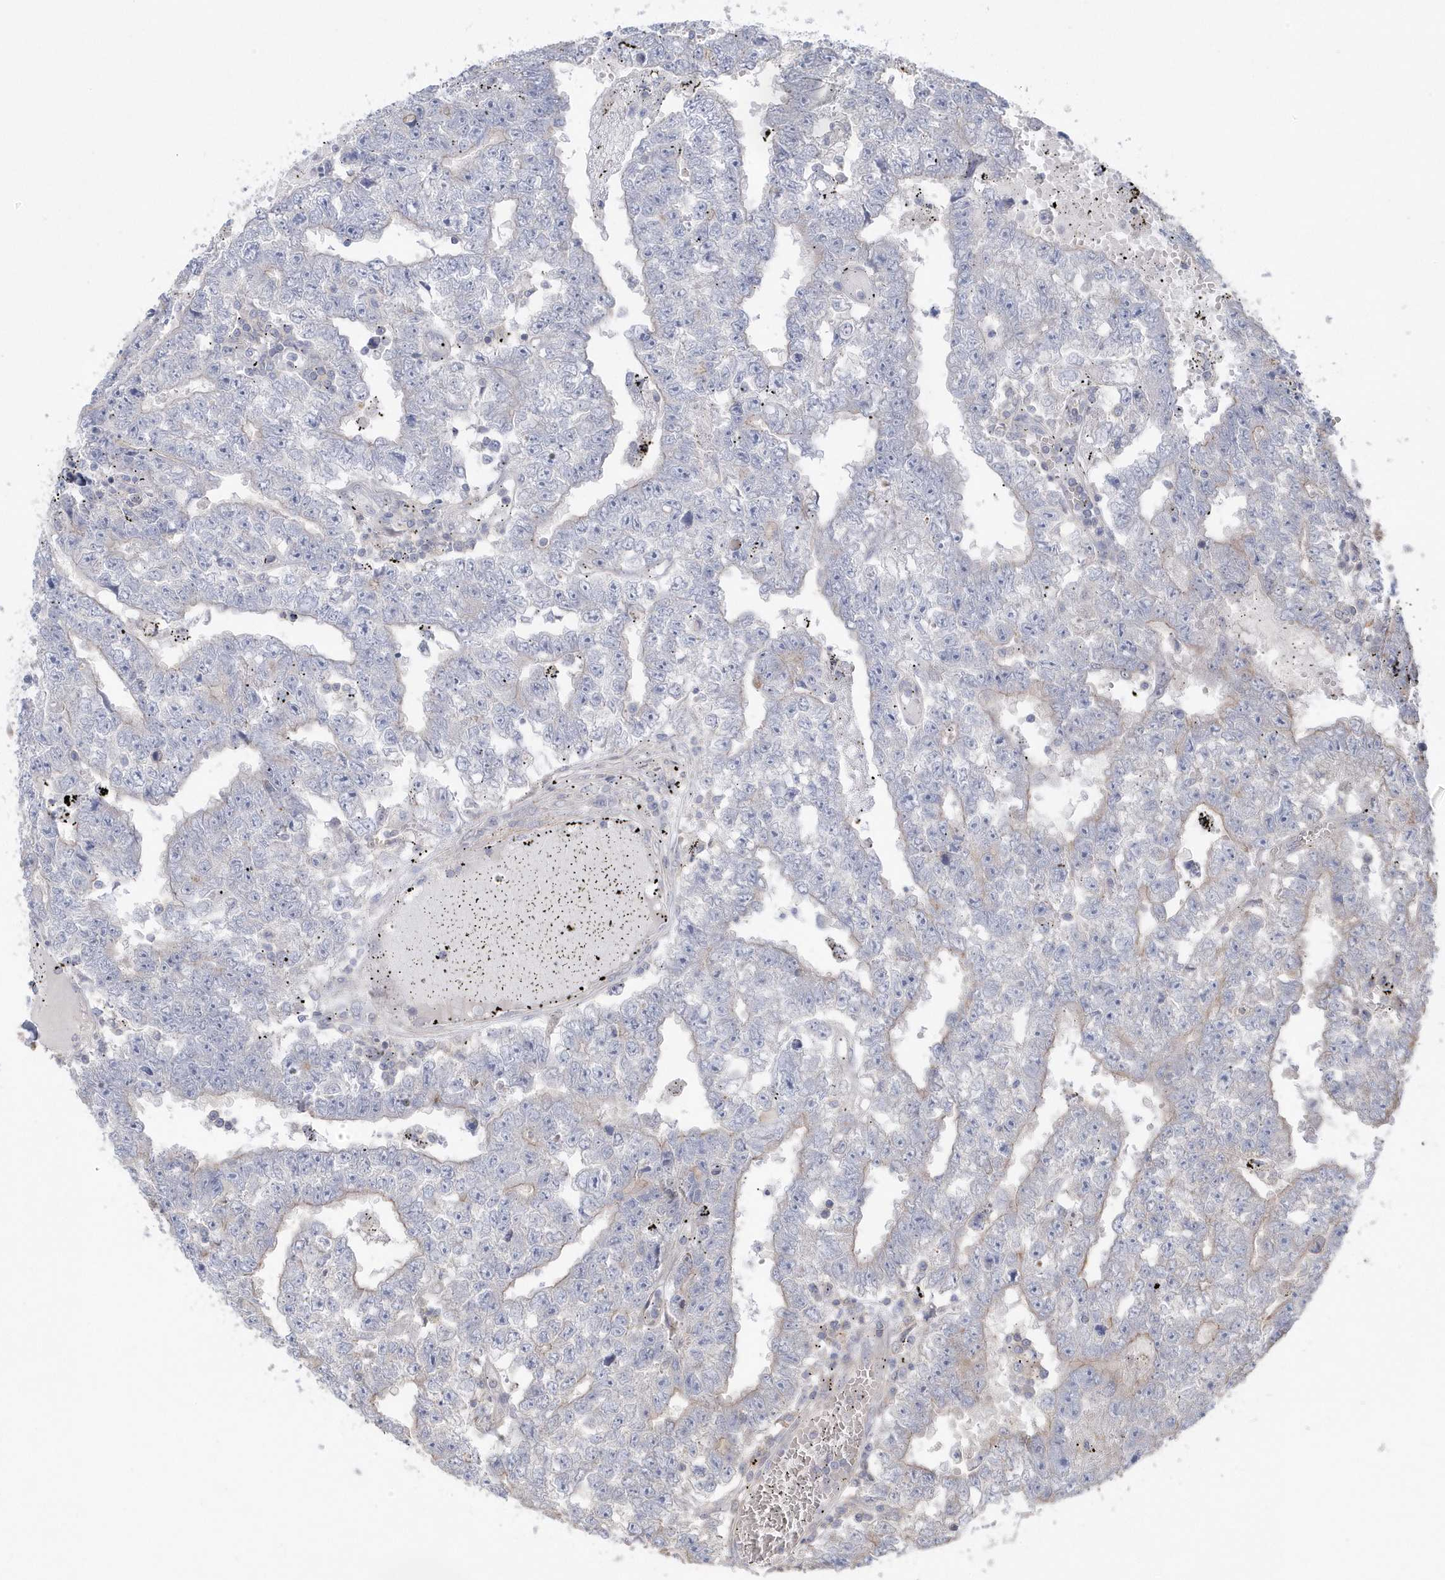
{"staining": {"intensity": "negative", "quantity": "none", "location": "none"}, "tissue": "testis cancer", "cell_type": "Tumor cells", "image_type": "cancer", "snomed": [{"axis": "morphology", "description": "Carcinoma, Embryonal, NOS"}, {"axis": "topography", "description": "Testis"}], "caption": "Tumor cells are negative for protein expression in human testis cancer (embryonal carcinoma).", "gene": "SENP8", "patient": {"sex": "male", "age": 25}}